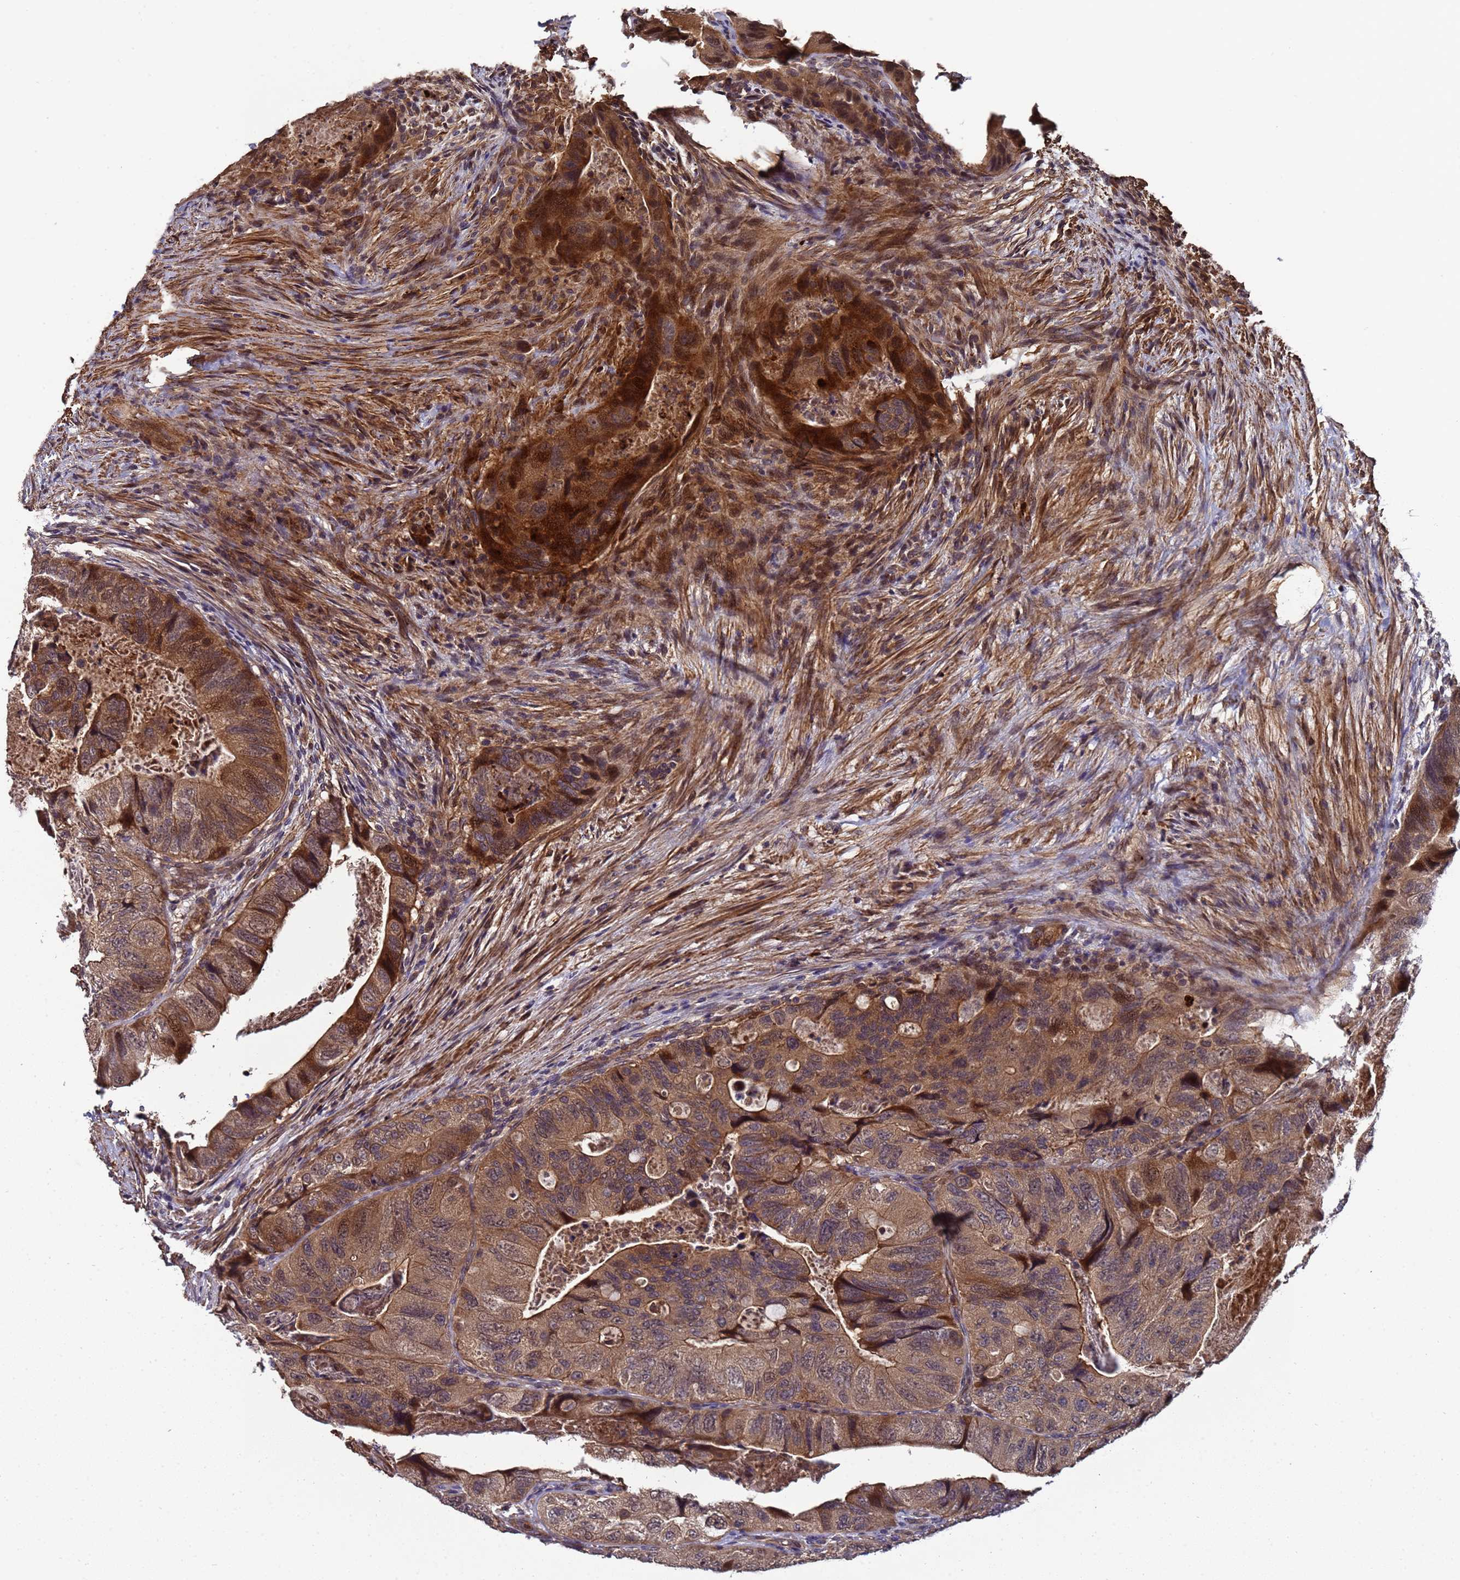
{"staining": {"intensity": "strong", "quantity": "25%-75%", "location": "cytoplasmic/membranous"}, "tissue": "colorectal cancer", "cell_type": "Tumor cells", "image_type": "cancer", "snomed": [{"axis": "morphology", "description": "Adenocarcinoma, NOS"}, {"axis": "topography", "description": "Rectum"}], "caption": "Protein expression analysis of human colorectal adenocarcinoma reveals strong cytoplasmic/membranous expression in about 25%-75% of tumor cells. (DAB IHC, brown staining for protein, blue staining for nuclei).", "gene": "GSTCD", "patient": {"sex": "male", "age": 63}}